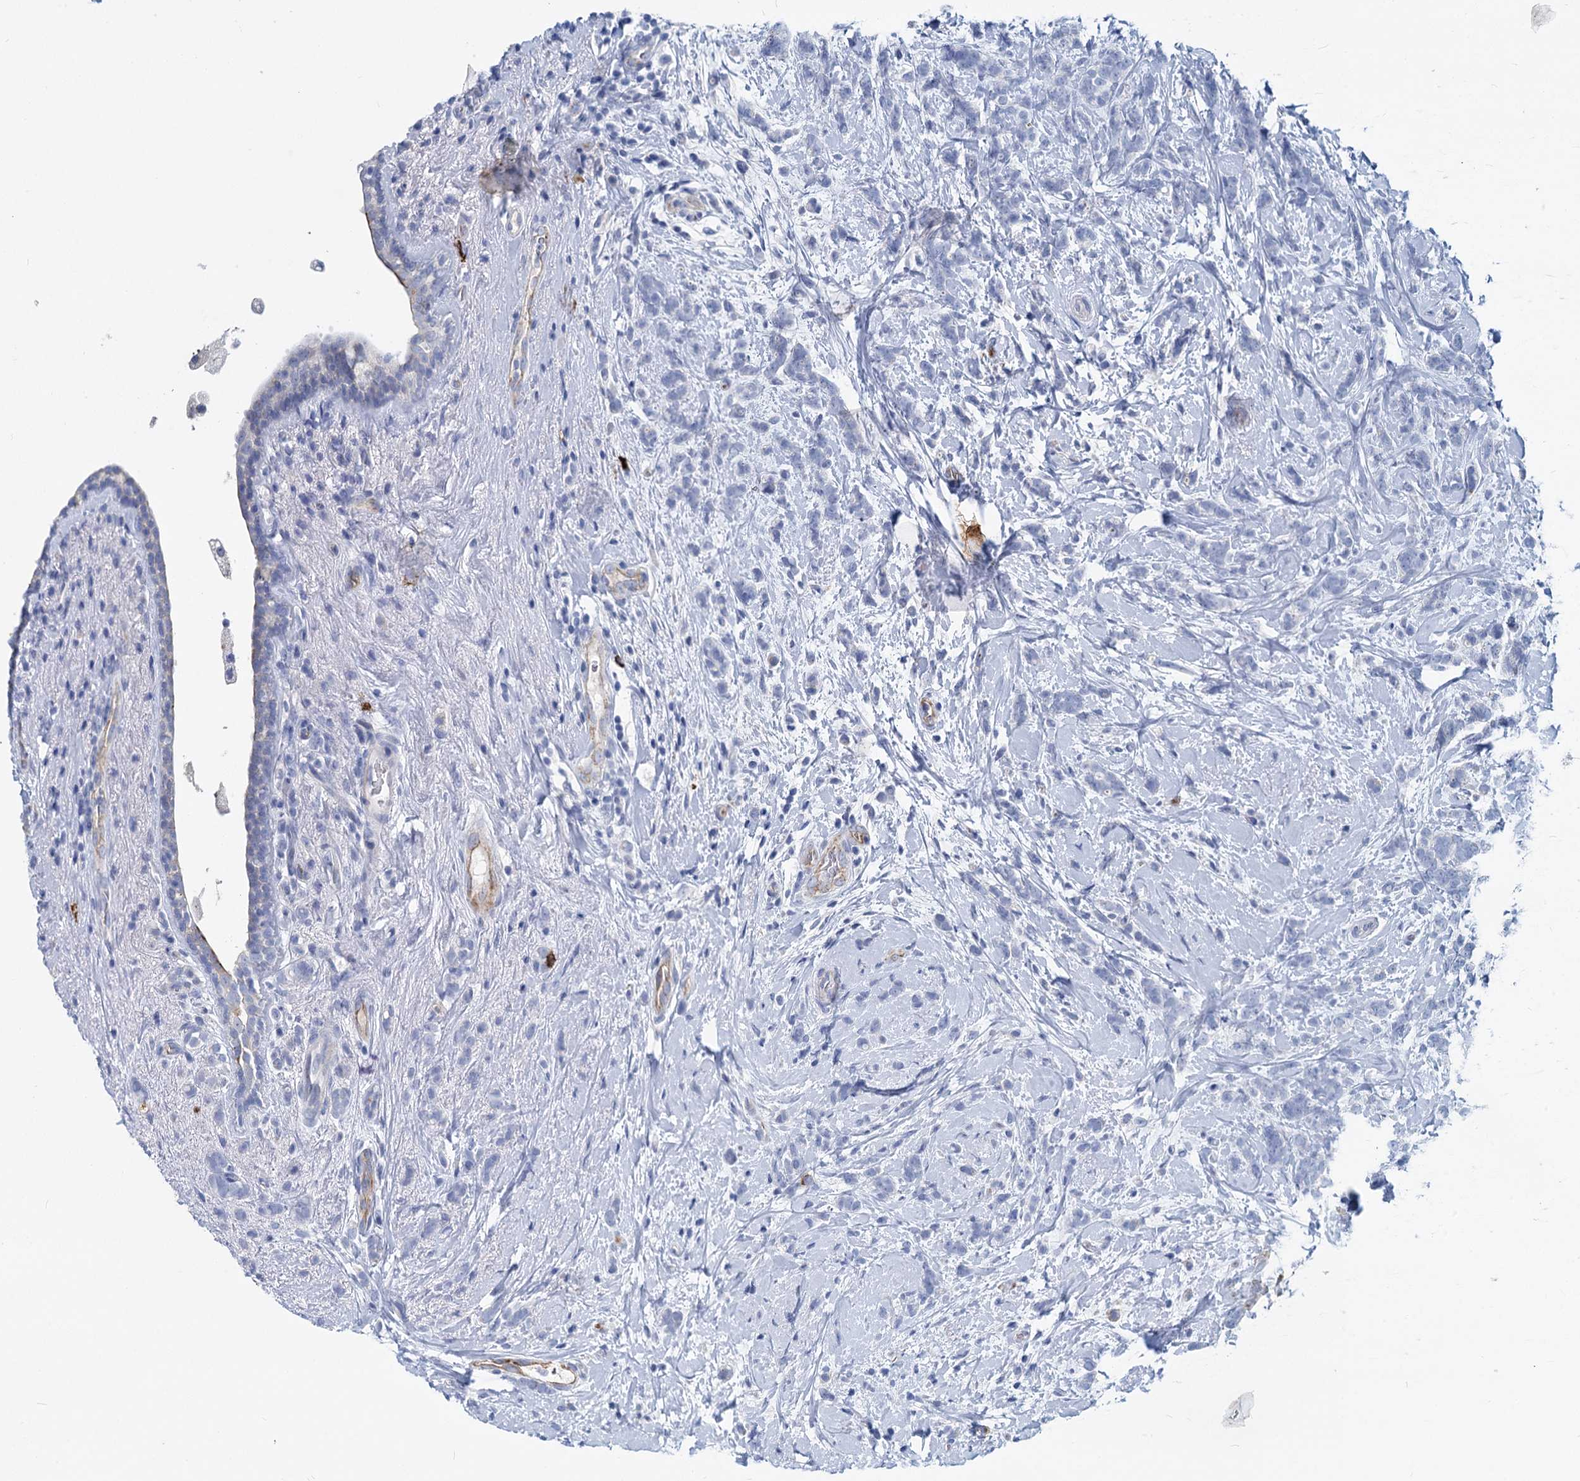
{"staining": {"intensity": "negative", "quantity": "none", "location": "none"}, "tissue": "breast cancer", "cell_type": "Tumor cells", "image_type": "cancer", "snomed": [{"axis": "morphology", "description": "Lobular carcinoma"}, {"axis": "topography", "description": "Breast"}], "caption": "The immunohistochemistry histopathology image has no significant expression in tumor cells of breast cancer tissue.", "gene": "INSC", "patient": {"sex": "female", "age": 58}}